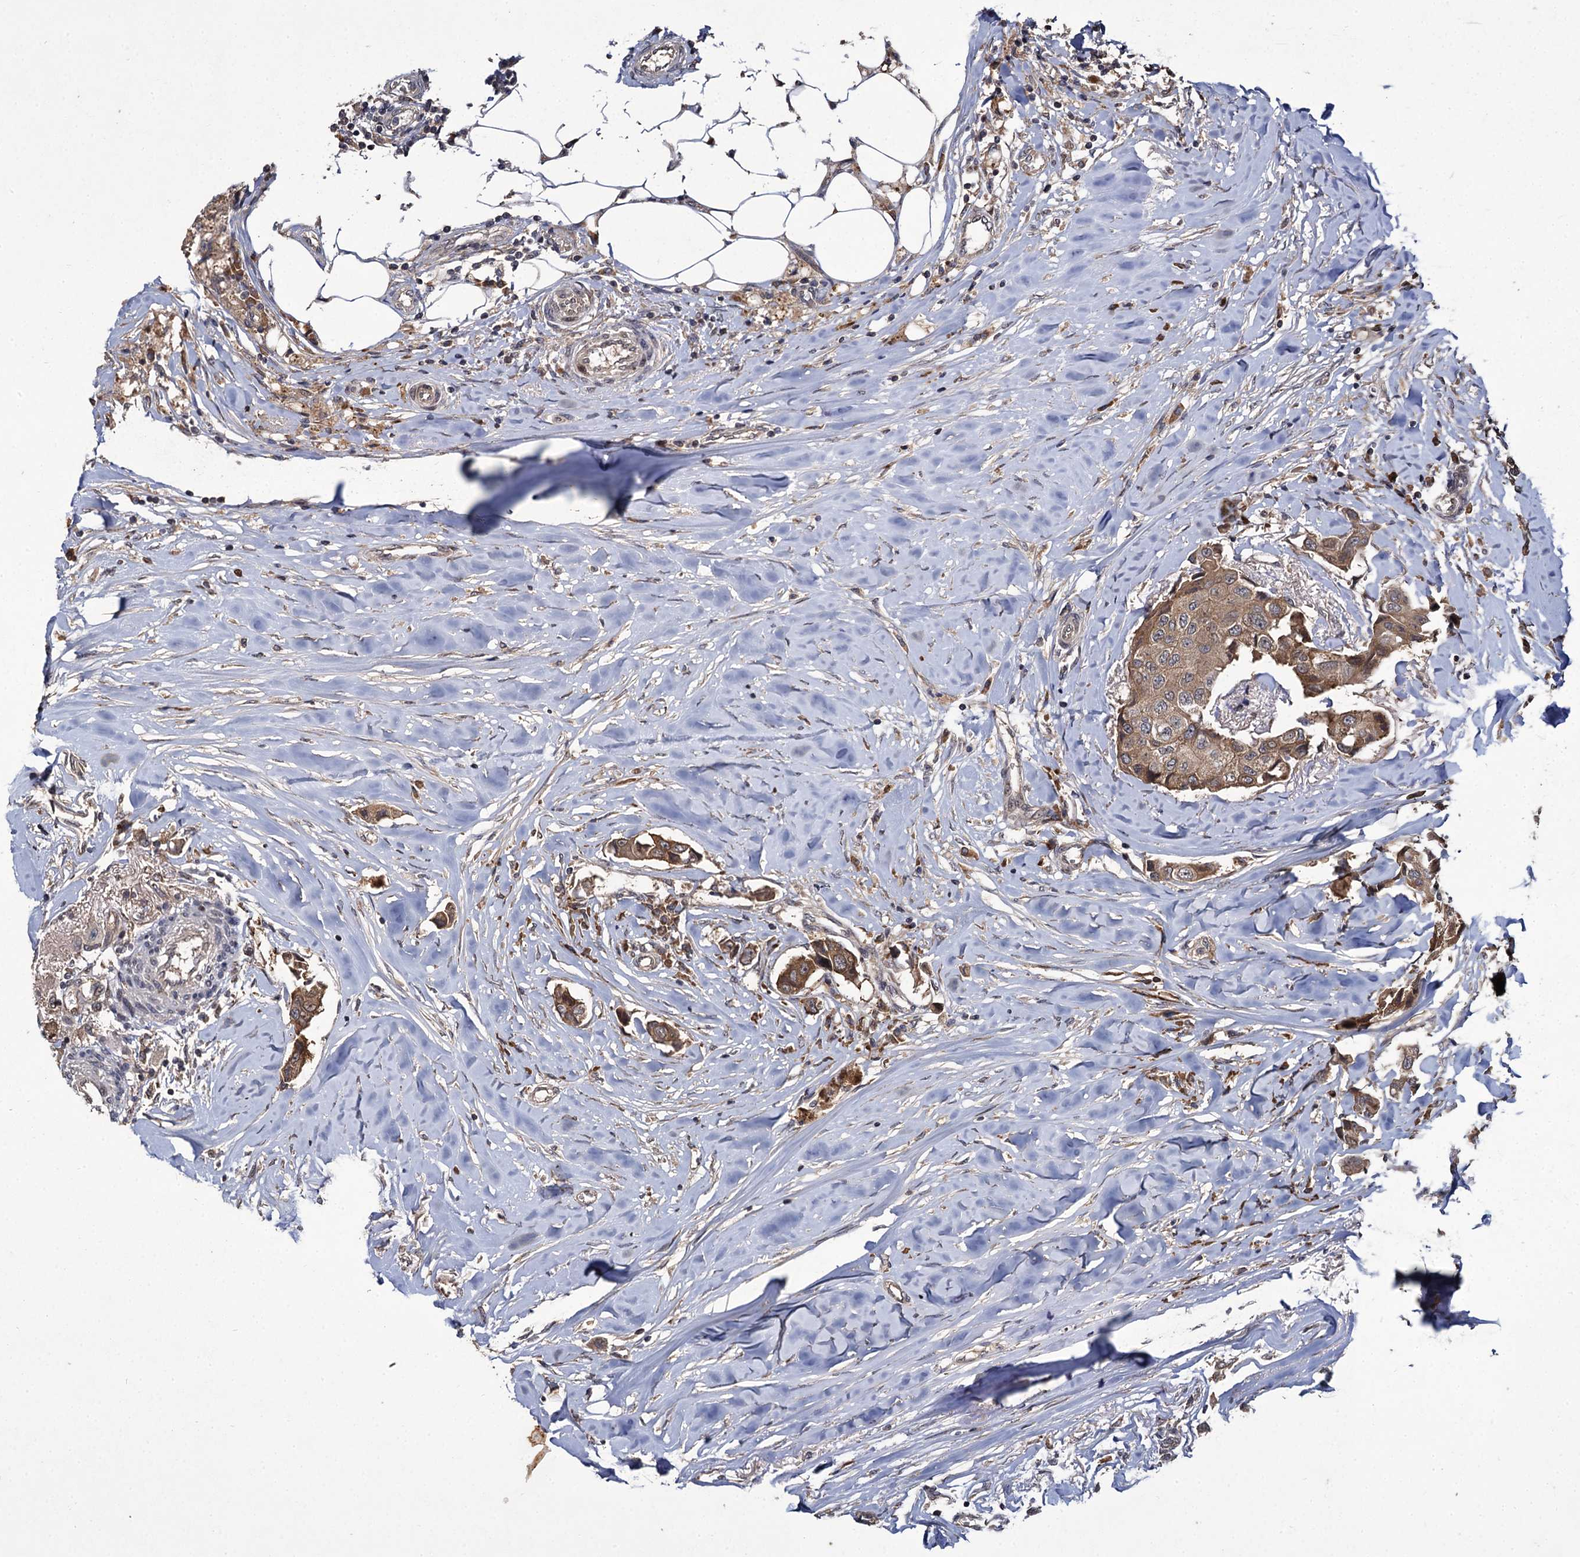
{"staining": {"intensity": "moderate", "quantity": ">75%", "location": "cytoplasmic/membranous"}, "tissue": "breast cancer", "cell_type": "Tumor cells", "image_type": "cancer", "snomed": [{"axis": "morphology", "description": "Duct carcinoma"}, {"axis": "topography", "description": "Breast"}], "caption": "High-power microscopy captured an IHC image of breast cancer (infiltrating ductal carcinoma), revealing moderate cytoplasmic/membranous positivity in approximately >75% of tumor cells.", "gene": "INPPL1", "patient": {"sex": "female", "age": 80}}